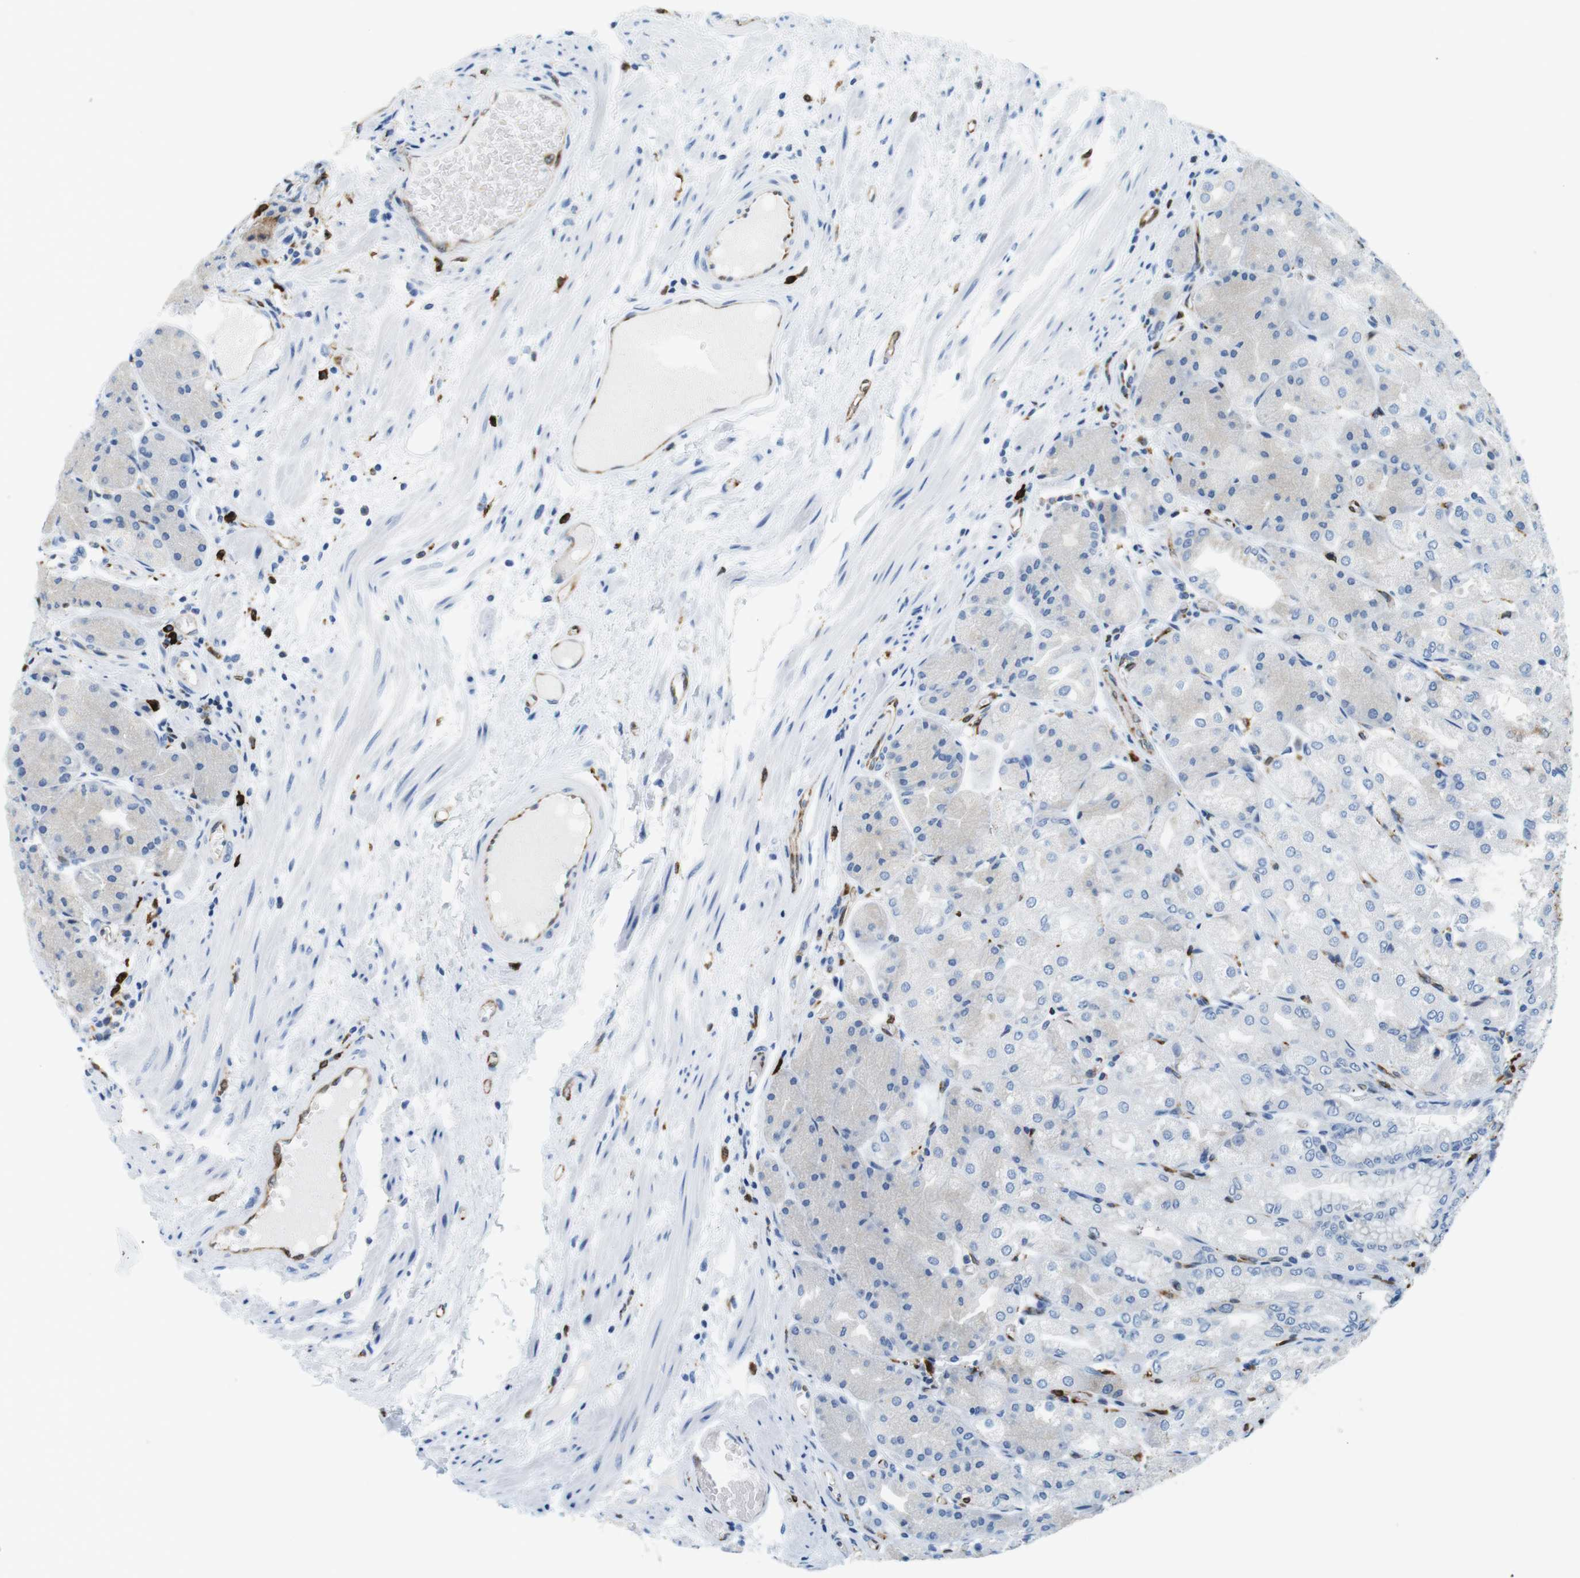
{"staining": {"intensity": "negative", "quantity": "none", "location": "none"}, "tissue": "stomach", "cell_type": "Glandular cells", "image_type": "normal", "snomed": [{"axis": "morphology", "description": "Normal tissue, NOS"}, {"axis": "topography", "description": "Stomach, upper"}], "caption": "IHC of unremarkable stomach reveals no expression in glandular cells.", "gene": "CIITA", "patient": {"sex": "male", "age": 72}}